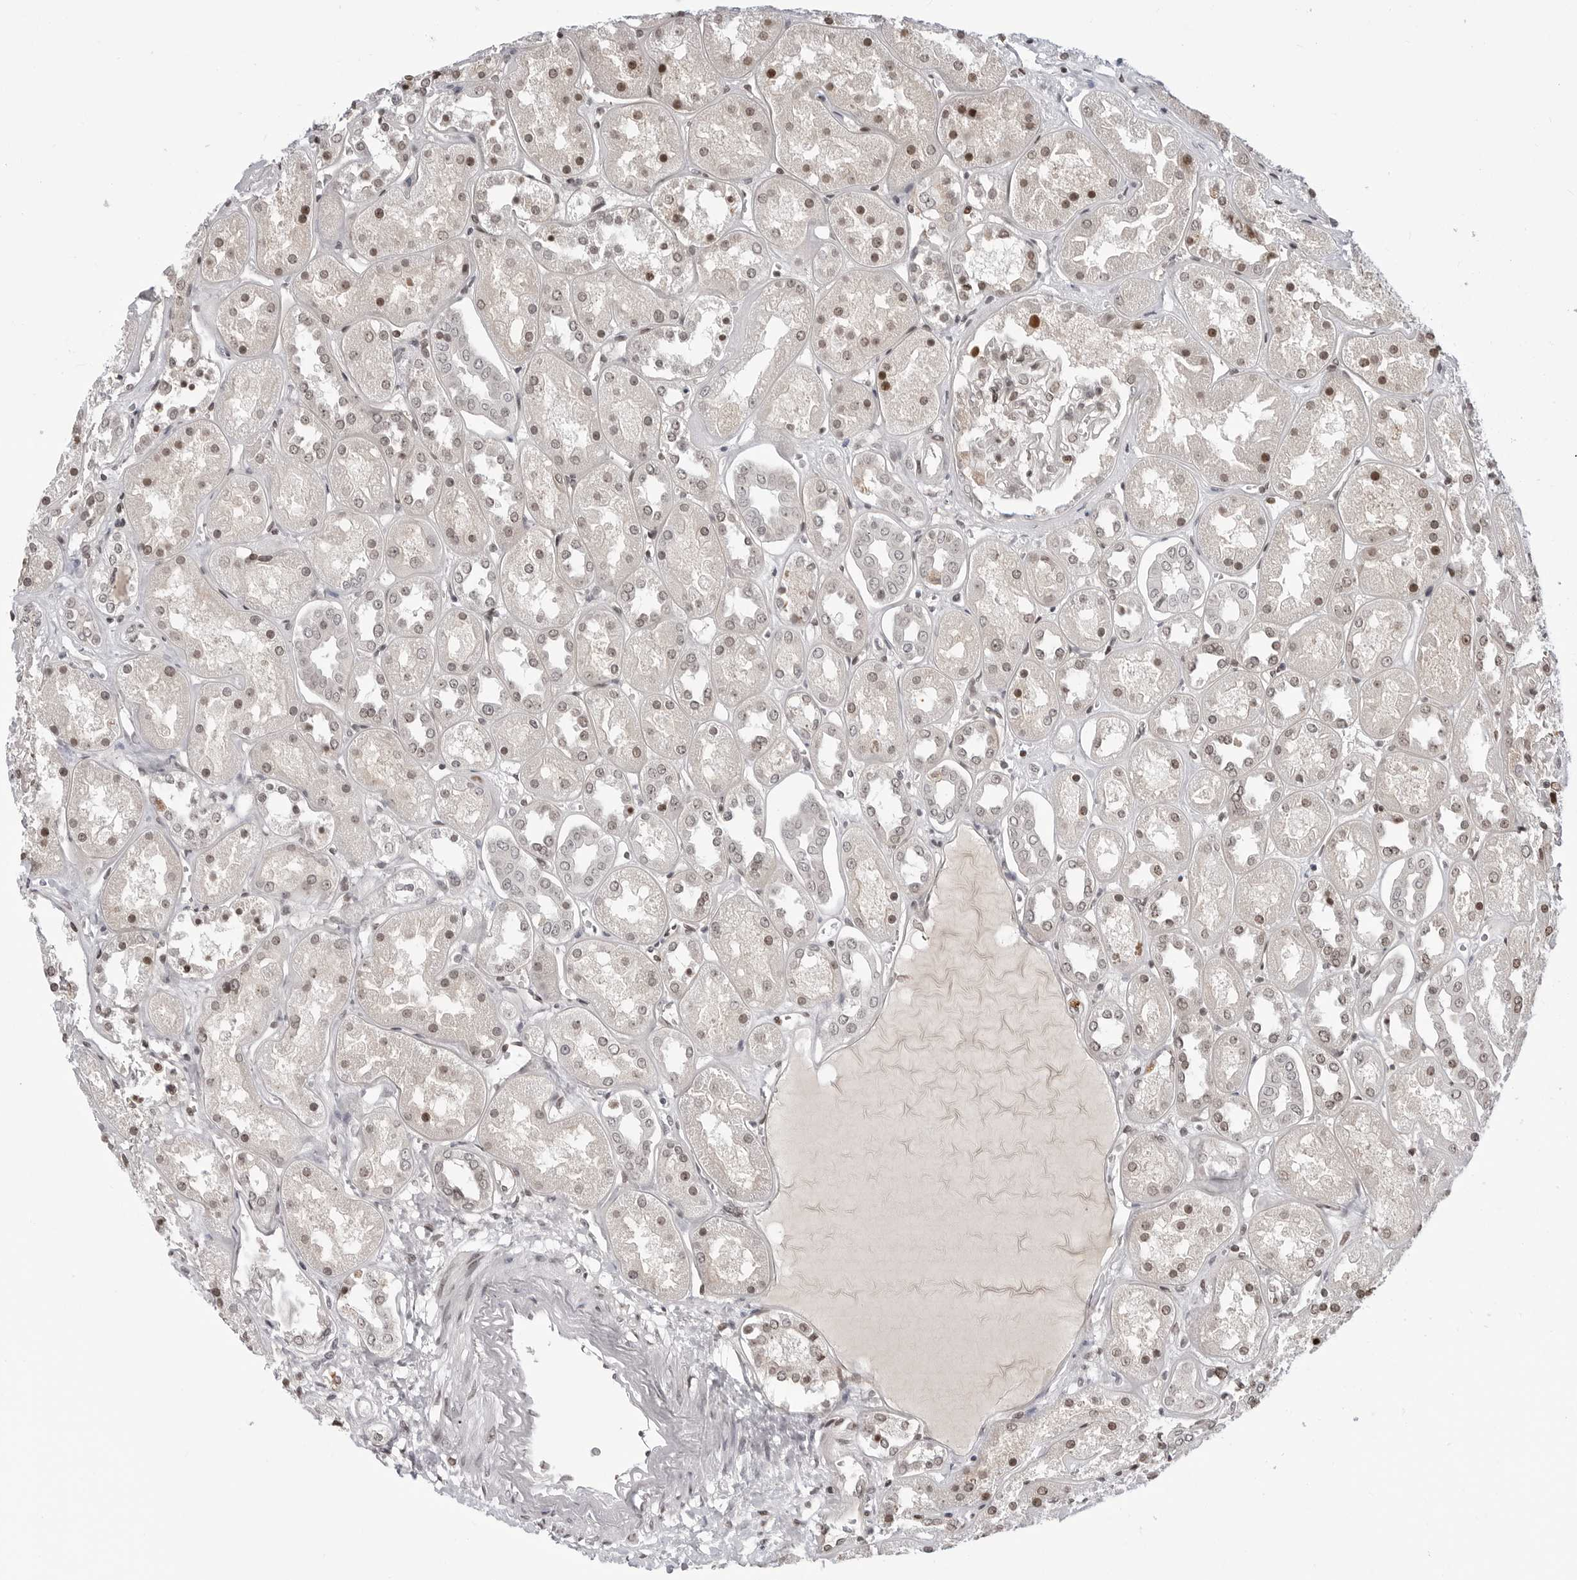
{"staining": {"intensity": "moderate", "quantity": "<25%", "location": "nuclear"}, "tissue": "kidney", "cell_type": "Cells in glomeruli", "image_type": "normal", "snomed": [{"axis": "morphology", "description": "Normal tissue, NOS"}, {"axis": "topography", "description": "Kidney"}], "caption": "High-power microscopy captured an immunohistochemistry micrograph of normal kidney, revealing moderate nuclear staining in about <25% of cells in glomeruli.", "gene": "C8orf33", "patient": {"sex": "male", "age": 70}}